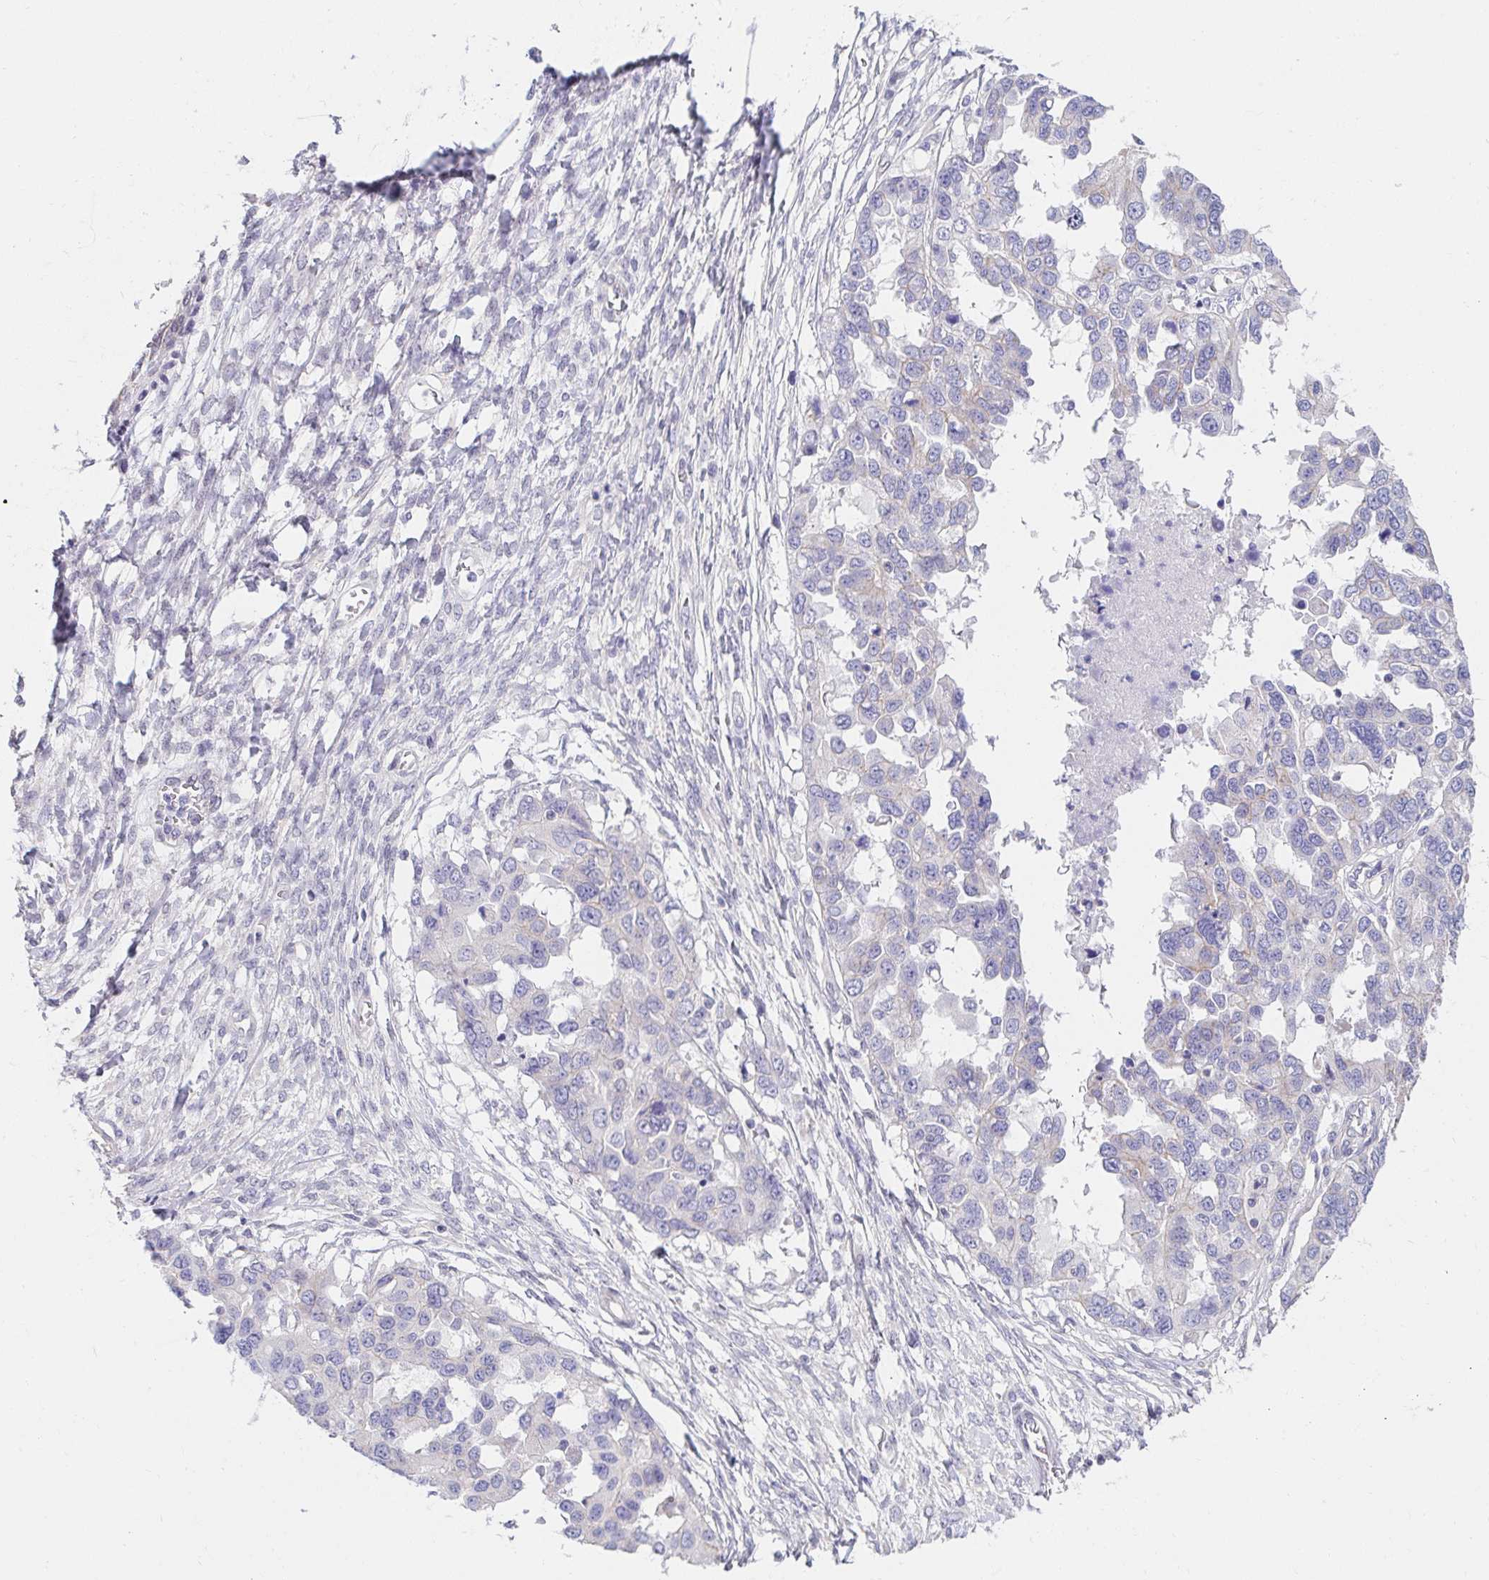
{"staining": {"intensity": "negative", "quantity": "none", "location": "none"}, "tissue": "ovarian cancer", "cell_type": "Tumor cells", "image_type": "cancer", "snomed": [{"axis": "morphology", "description": "Cystadenocarcinoma, serous, NOS"}, {"axis": "topography", "description": "Ovary"}], "caption": "This micrograph is of serous cystadenocarcinoma (ovarian) stained with immunohistochemistry (IHC) to label a protein in brown with the nuclei are counter-stained blue. There is no staining in tumor cells. (DAB immunohistochemistry visualized using brightfield microscopy, high magnification).", "gene": "AKAP14", "patient": {"sex": "female", "age": 53}}